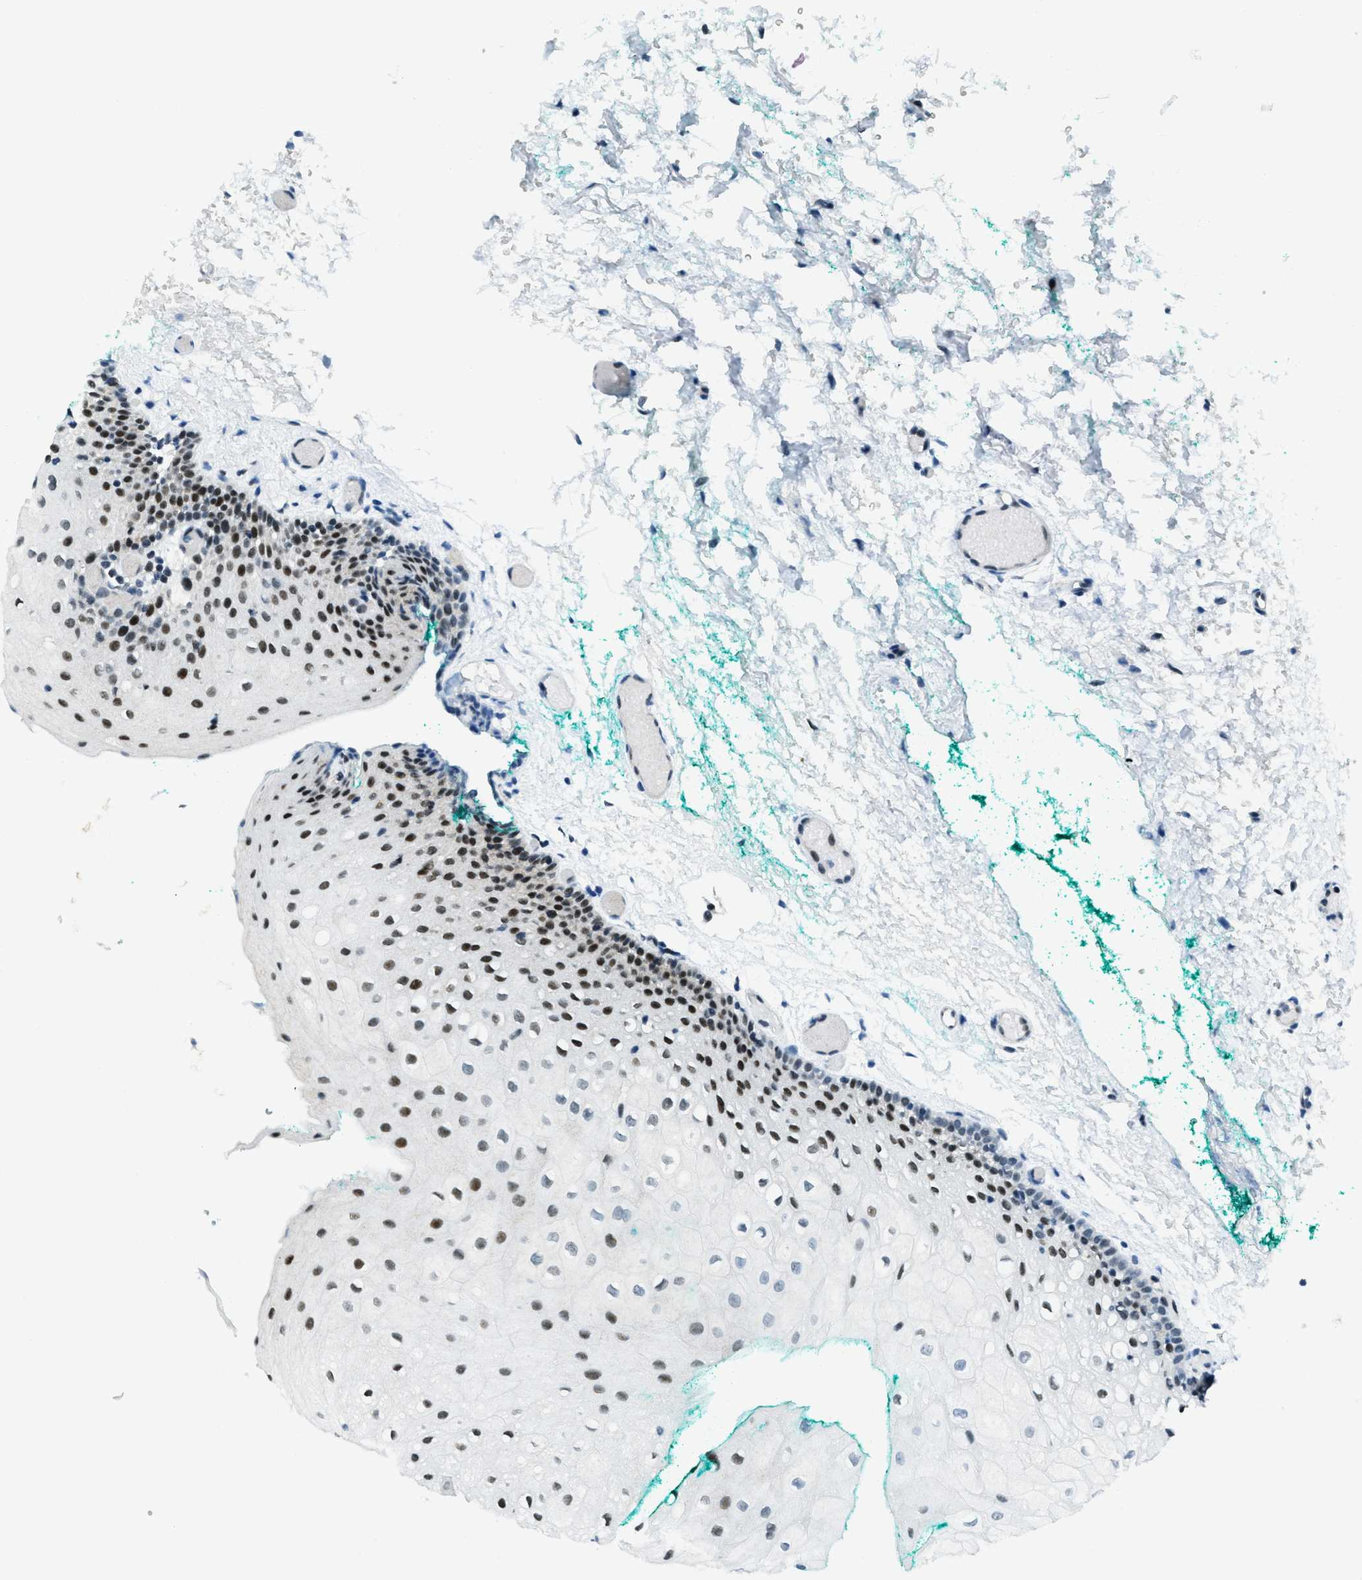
{"staining": {"intensity": "moderate", "quantity": "25%-75%", "location": "nuclear"}, "tissue": "oral mucosa", "cell_type": "Squamous epithelial cells", "image_type": "normal", "snomed": [{"axis": "morphology", "description": "Normal tissue, NOS"}, {"axis": "morphology", "description": "Squamous cell carcinoma, NOS"}, {"axis": "topography", "description": "Oral tissue"}, {"axis": "topography", "description": "Salivary gland"}, {"axis": "topography", "description": "Head-Neck"}], "caption": "About 25%-75% of squamous epithelial cells in unremarkable human oral mucosa show moderate nuclear protein positivity as visualized by brown immunohistochemical staining.", "gene": "KLF6", "patient": {"sex": "female", "age": 62}}